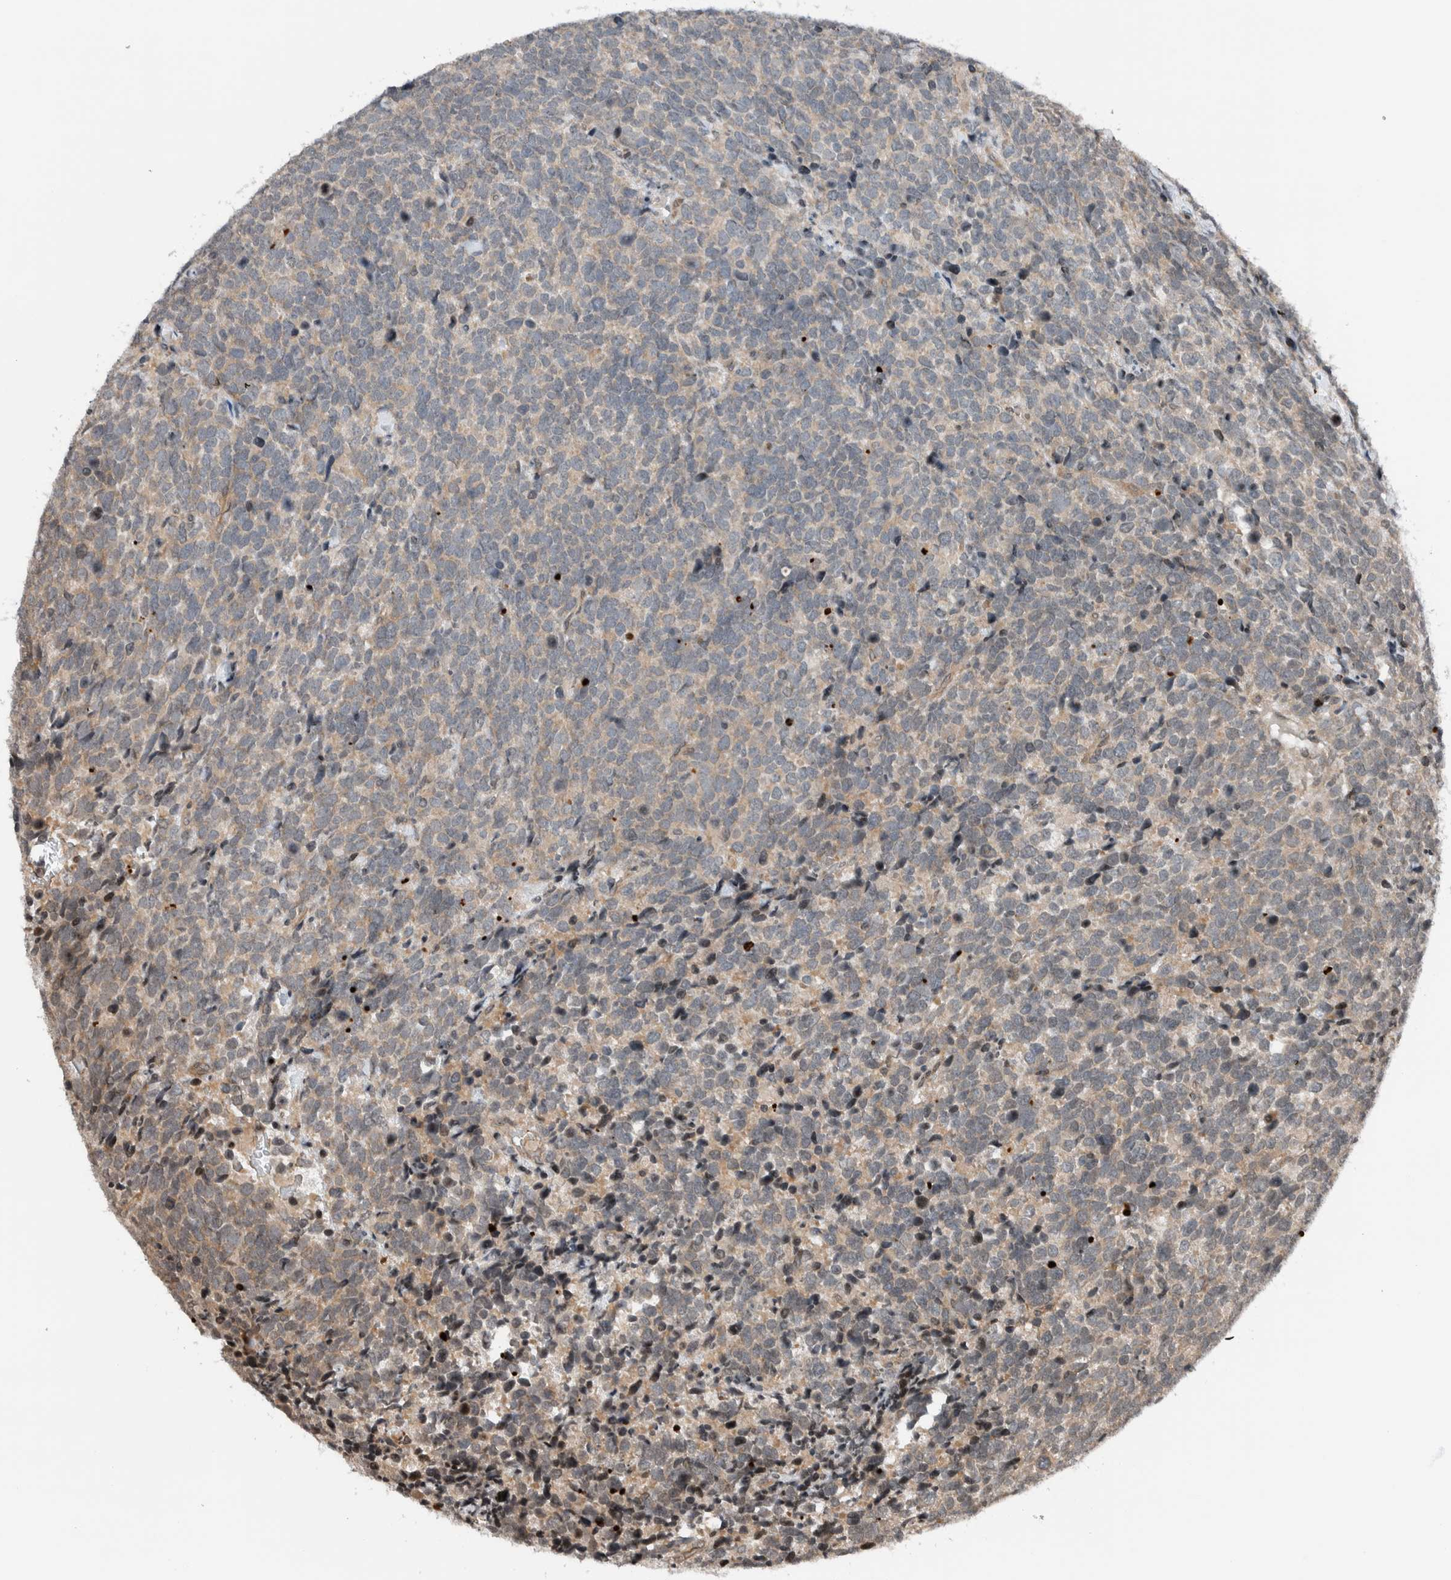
{"staining": {"intensity": "weak", "quantity": ">75%", "location": "cytoplasmic/membranous"}, "tissue": "urothelial cancer", "cell_type": "Tumor cells", "image_type": "cancer", "snomed": [{"axis": "morphology", "description": "Urothelial carcinoma, High grade"}, {"axis": "topography", "description": "Urinary bladder"}], "caption": "A micrograph showing weak cytoplasmic/membranous positivity in approximately >75% of tumor cells in urothelial cancer, as visualized by brown immunohistochemical staining.", "gene": "NPLOC4", "patient": {"sex": "female", "age": 82}}